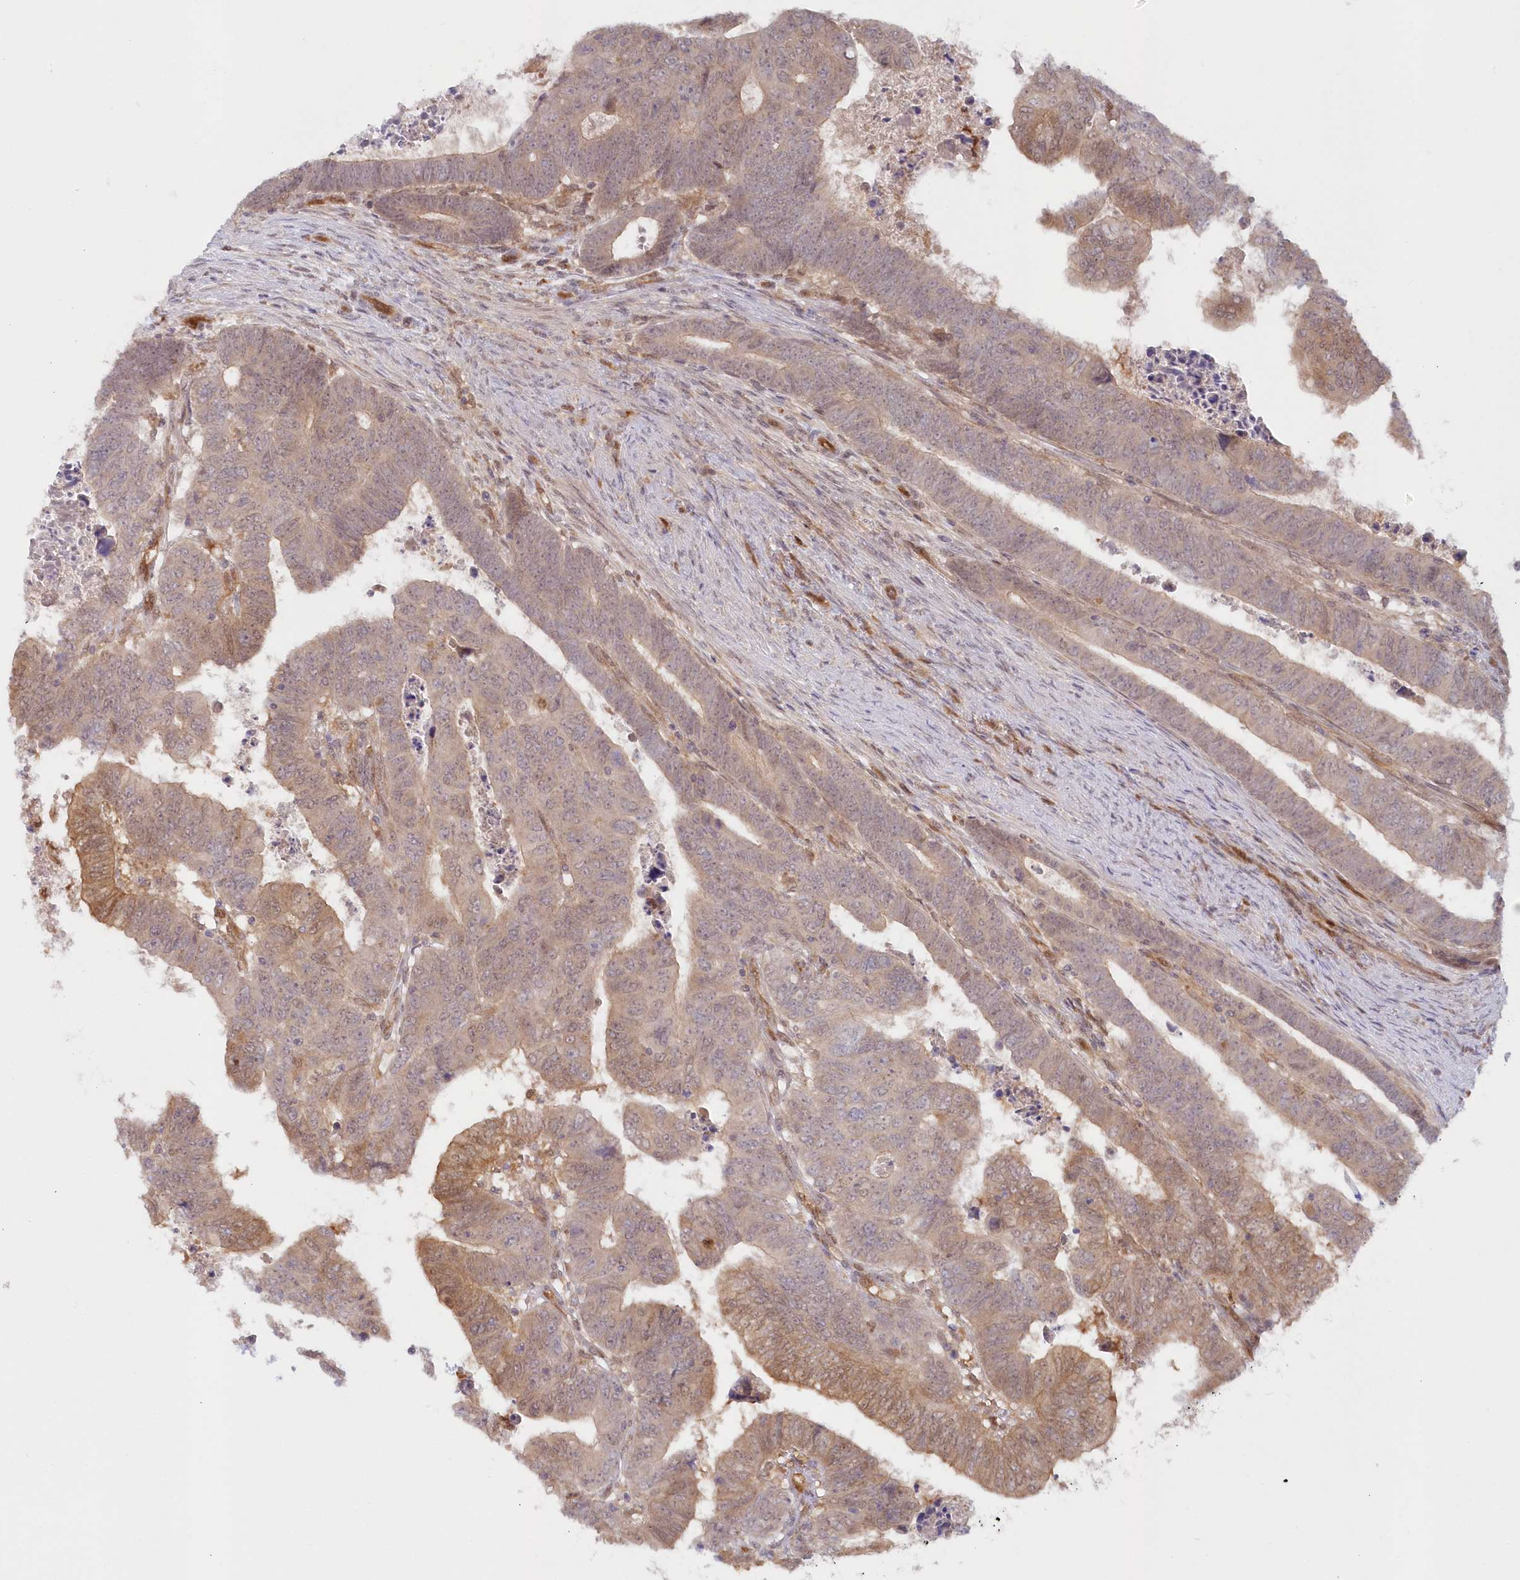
{"staining": {"intensity": "moderate", "quantity": "25%-75%", "location": "cytoplasmic/membranous"}, "tissue": "colorectal cancer", "cell_type": "Tumor cells", "image_type": "cancer", "snomed": [{"axis": "morphology", "description": "Normal tissue, NOS"}, {"axis": "morphology", "description": "Adenocarcinoma, NOS"}, {"axis": "topography", "description": "Rectum"}], "caption": "Immunohistochemical staining of adenocarcinoma (colorectal) displays medium levels of moderate cytoplasmic/membranous protein positivity in approximately 25%-75% of tumor cells. The staining was performed using DAB, with brown indicating positive protein expression. Nuclei are stained blue with hematoxylin.", "gene": "GBE1", "patient": {"sex": "female", "age": 65}}